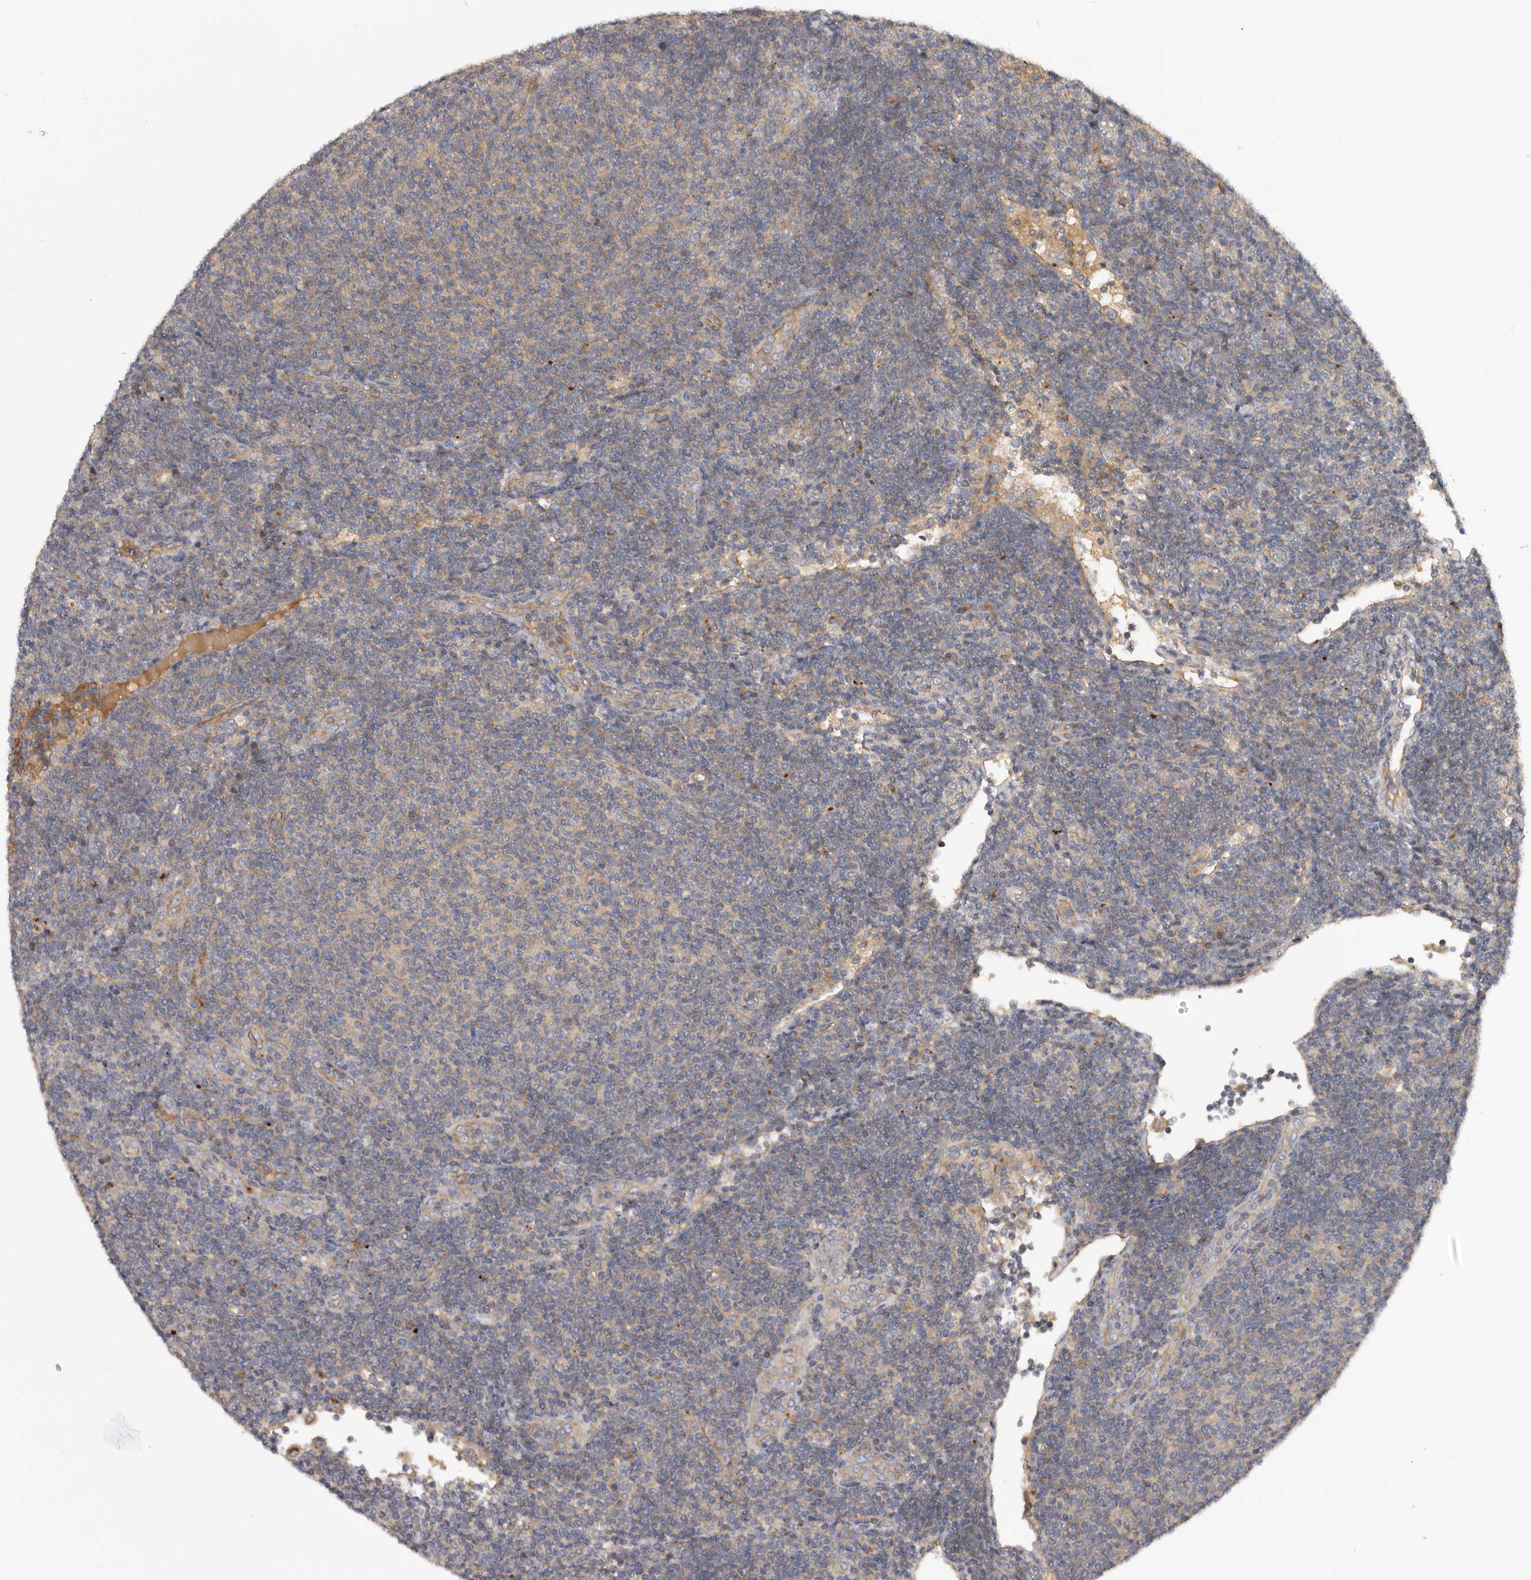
{"staining": {"intensity": "negative", "quantity": "none", "location": "none"}, "tissue": "lymphoma", "cell_type": "Tumor cells", "image_type": "cancer", "snomed": [{"axis": "morphology", "description": "Malignant lymphoma, non-Hodgkin's type, Low grade"}, {"axis": "topography", "description": "Lymph node"}], "caption": "DAB immunohistochemical staining of human lymphoma reveals no significant staining in tumor cells. Nuclei are stained in blue.", "gene": "INKA2", "patient": {"sex": "male", "age": 66}}